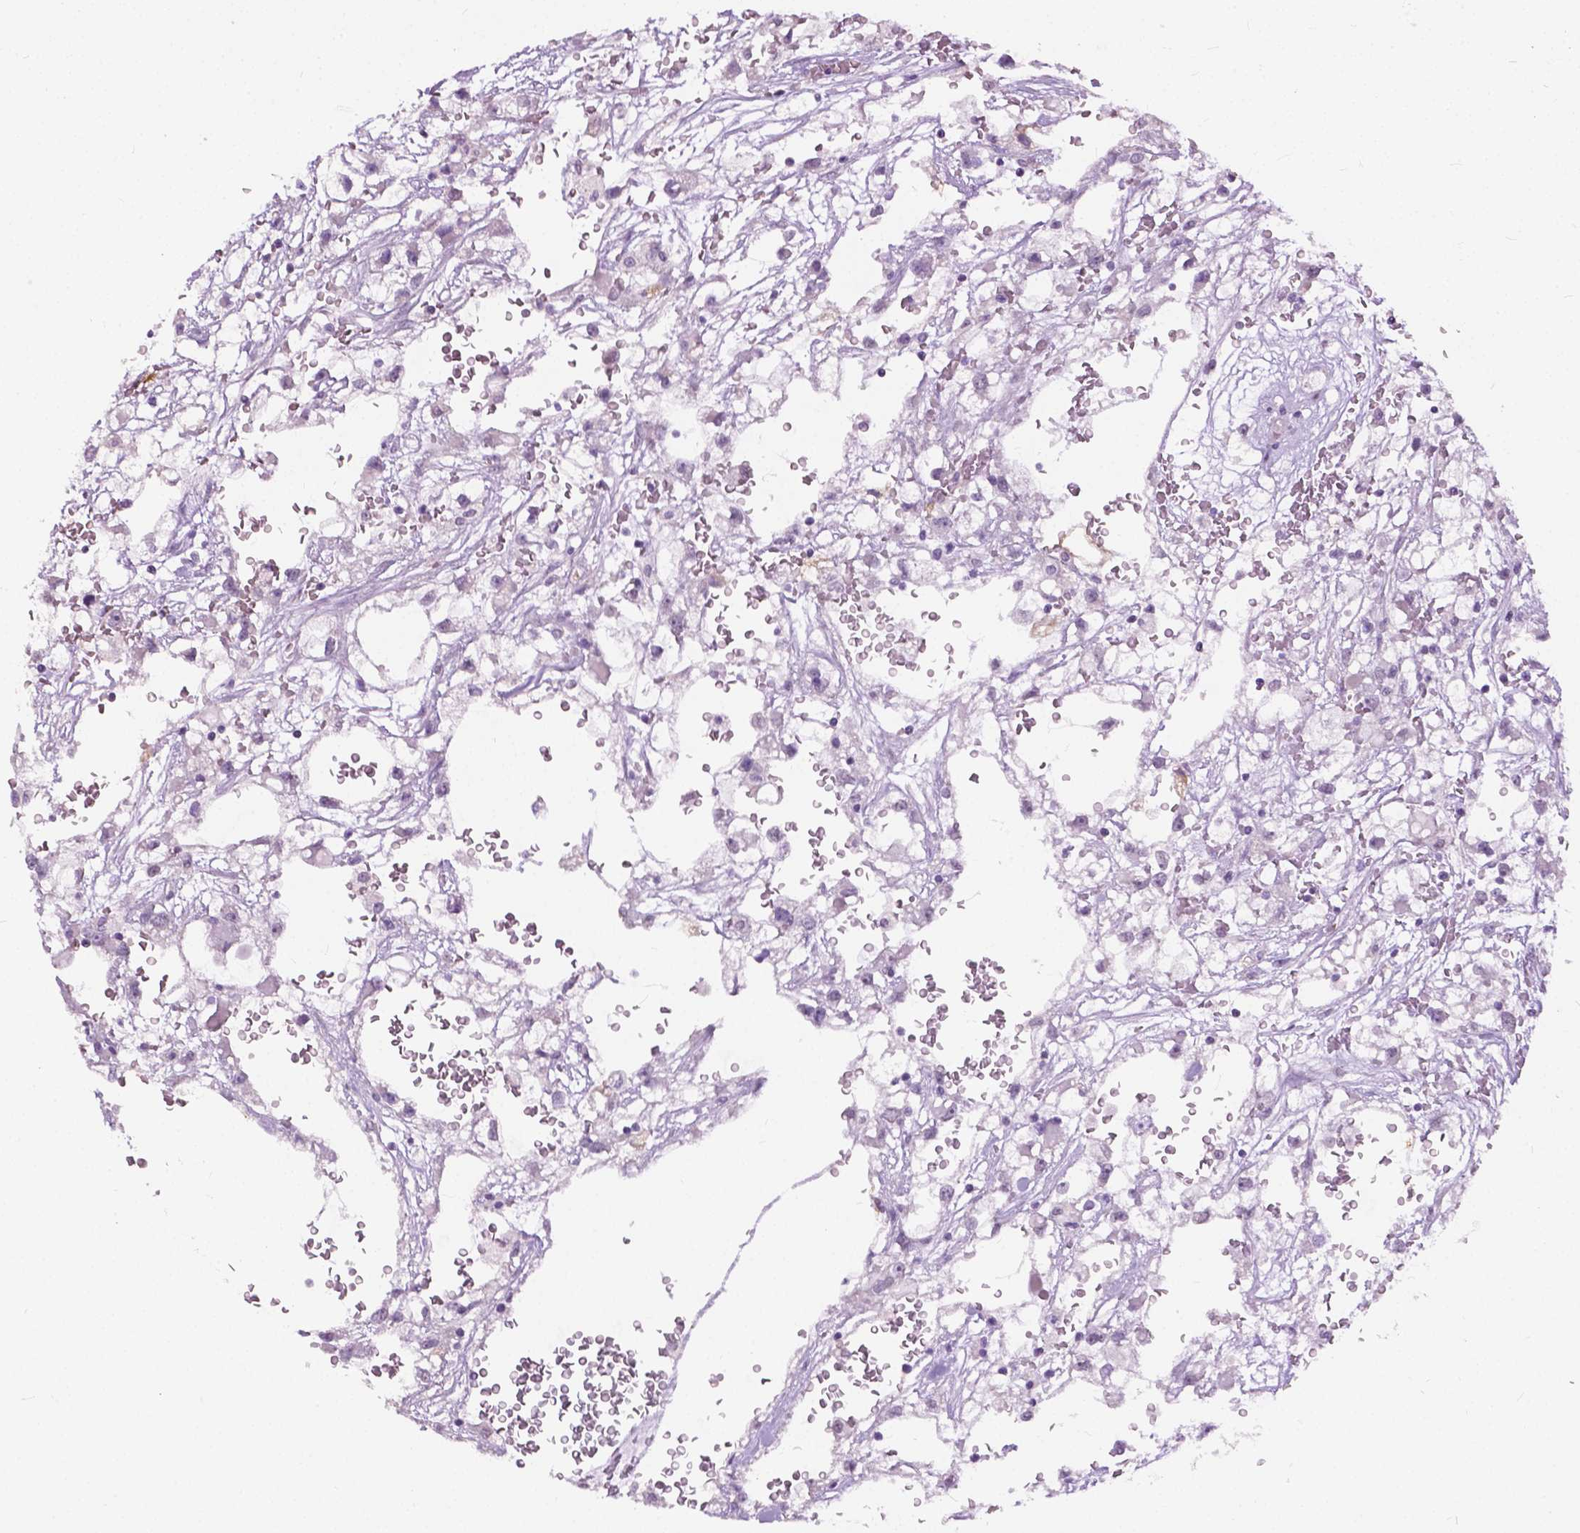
{"staining": {"intensity": "negative", "quantity": "none", "location": "none"}, "tissue": "renal cancer", "cell_type": "Tumor cells", "image_type": "cancer", "snomed": [{"axis": "morphology", "description": "Adenocarcinoma, NOS"}, {"axis": "topography", "description": "Kidney"}], "caption": "Human adenocarcinoma (renal) stained for a protein using immunohistochemistry shows no staining in tumor cells.", "gene": "GPR37L1", "patient": {"sex": "male", "age": 59}}